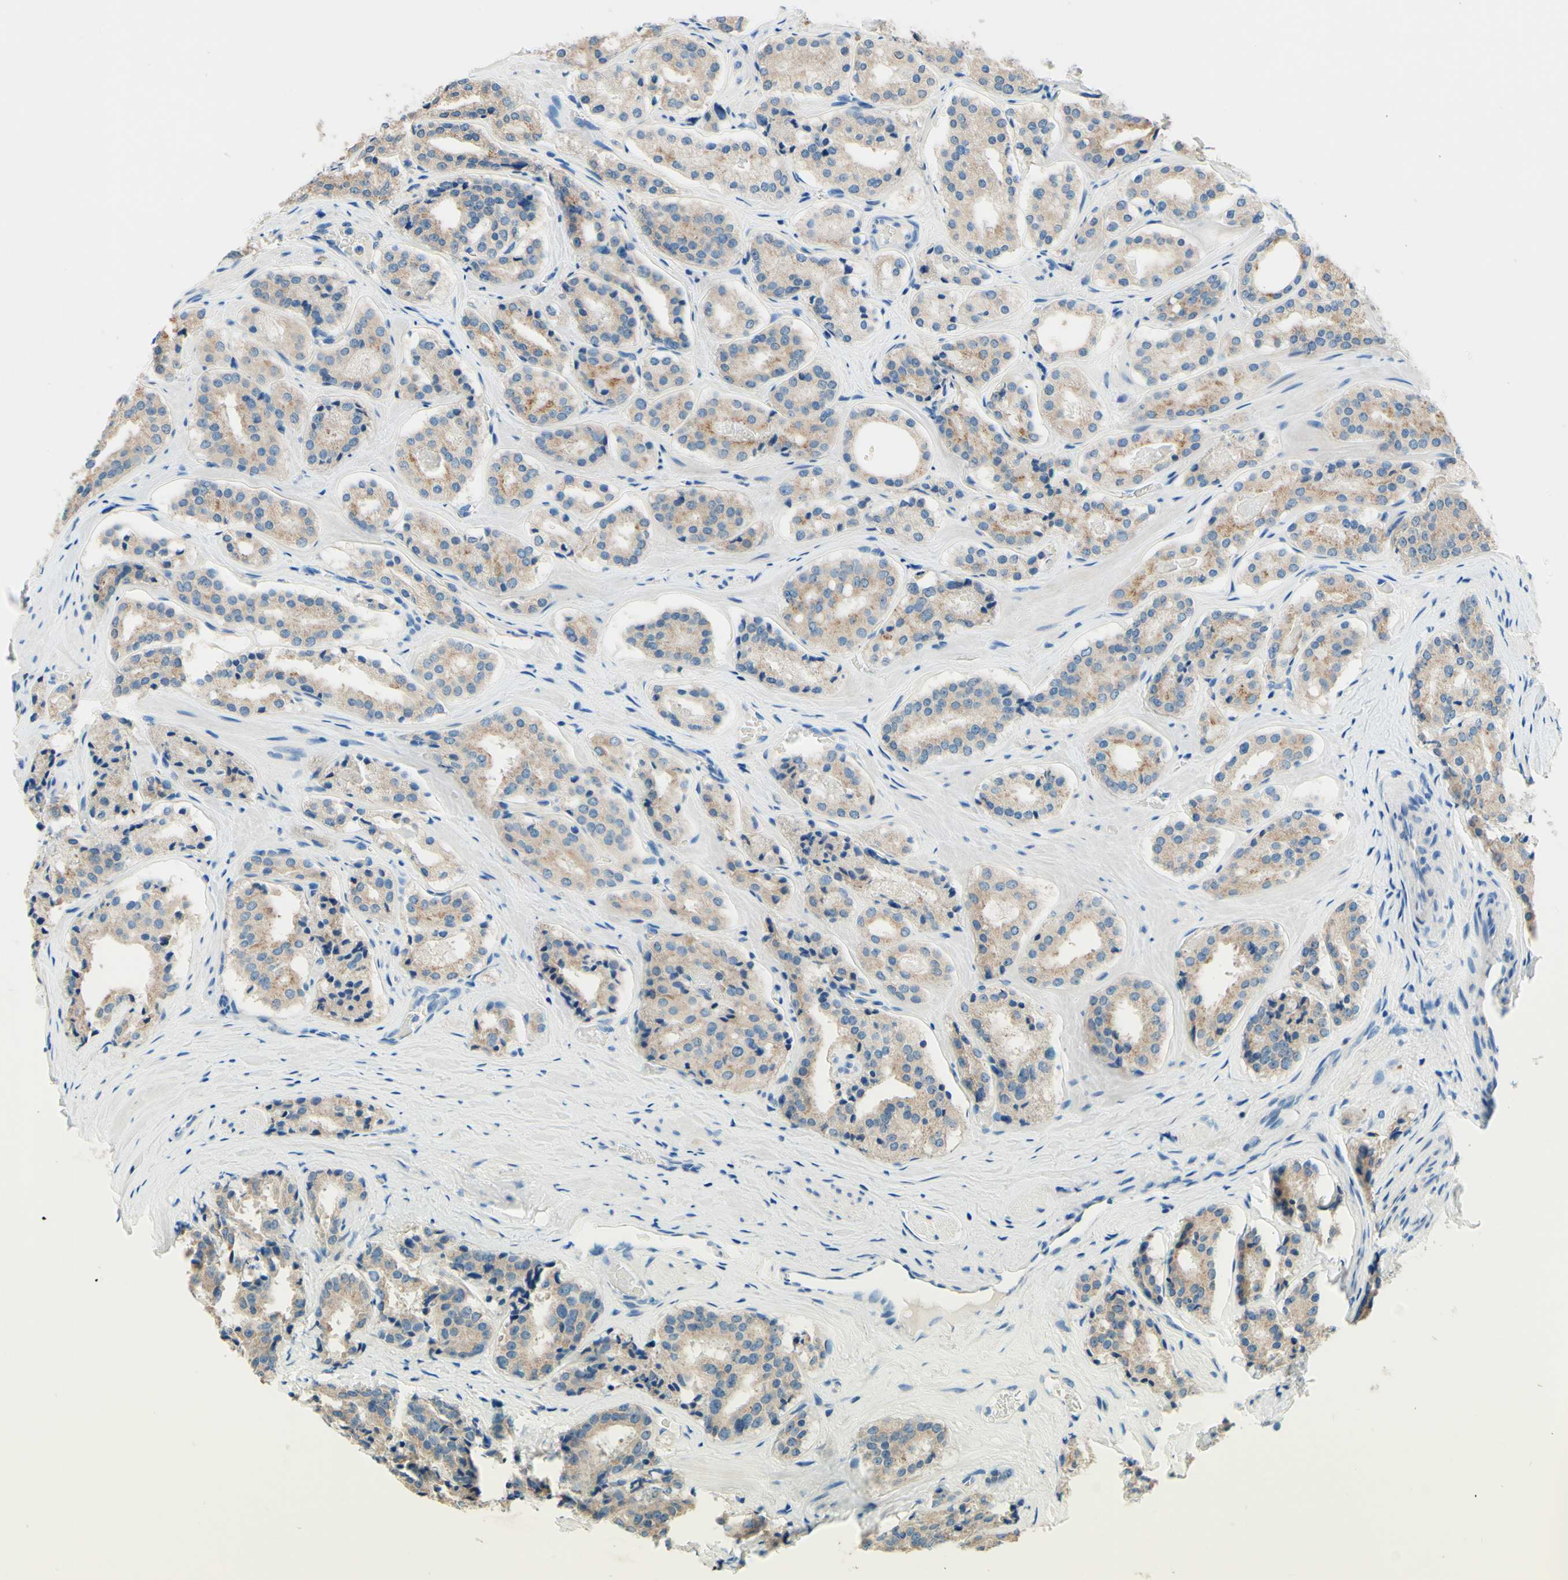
{"staining": {"intensity": "weak", "quantity": ">75%", "location": "cytoplasmic/membranous"}, "tissue": "prostate cancer", "cell_type": "Tumor cells", "image_type": "cancer", "snomed": [{"axis": "morphology", "description": "Adenocarcinoma, High grade"}, {"axis": "topography", "description": "Prostate"}], "caption": "Immunohistochemistry (IHC) (DAB (3,3'-diaminobenzidine)) staining of human prostate high-grade adenocarcinoma exhibits weak cytoplasmic/membranous protein staining in approximately >75% of tumor cells.", "gene": "PASD1", "patient": {"sex": "male", "age": 60}}